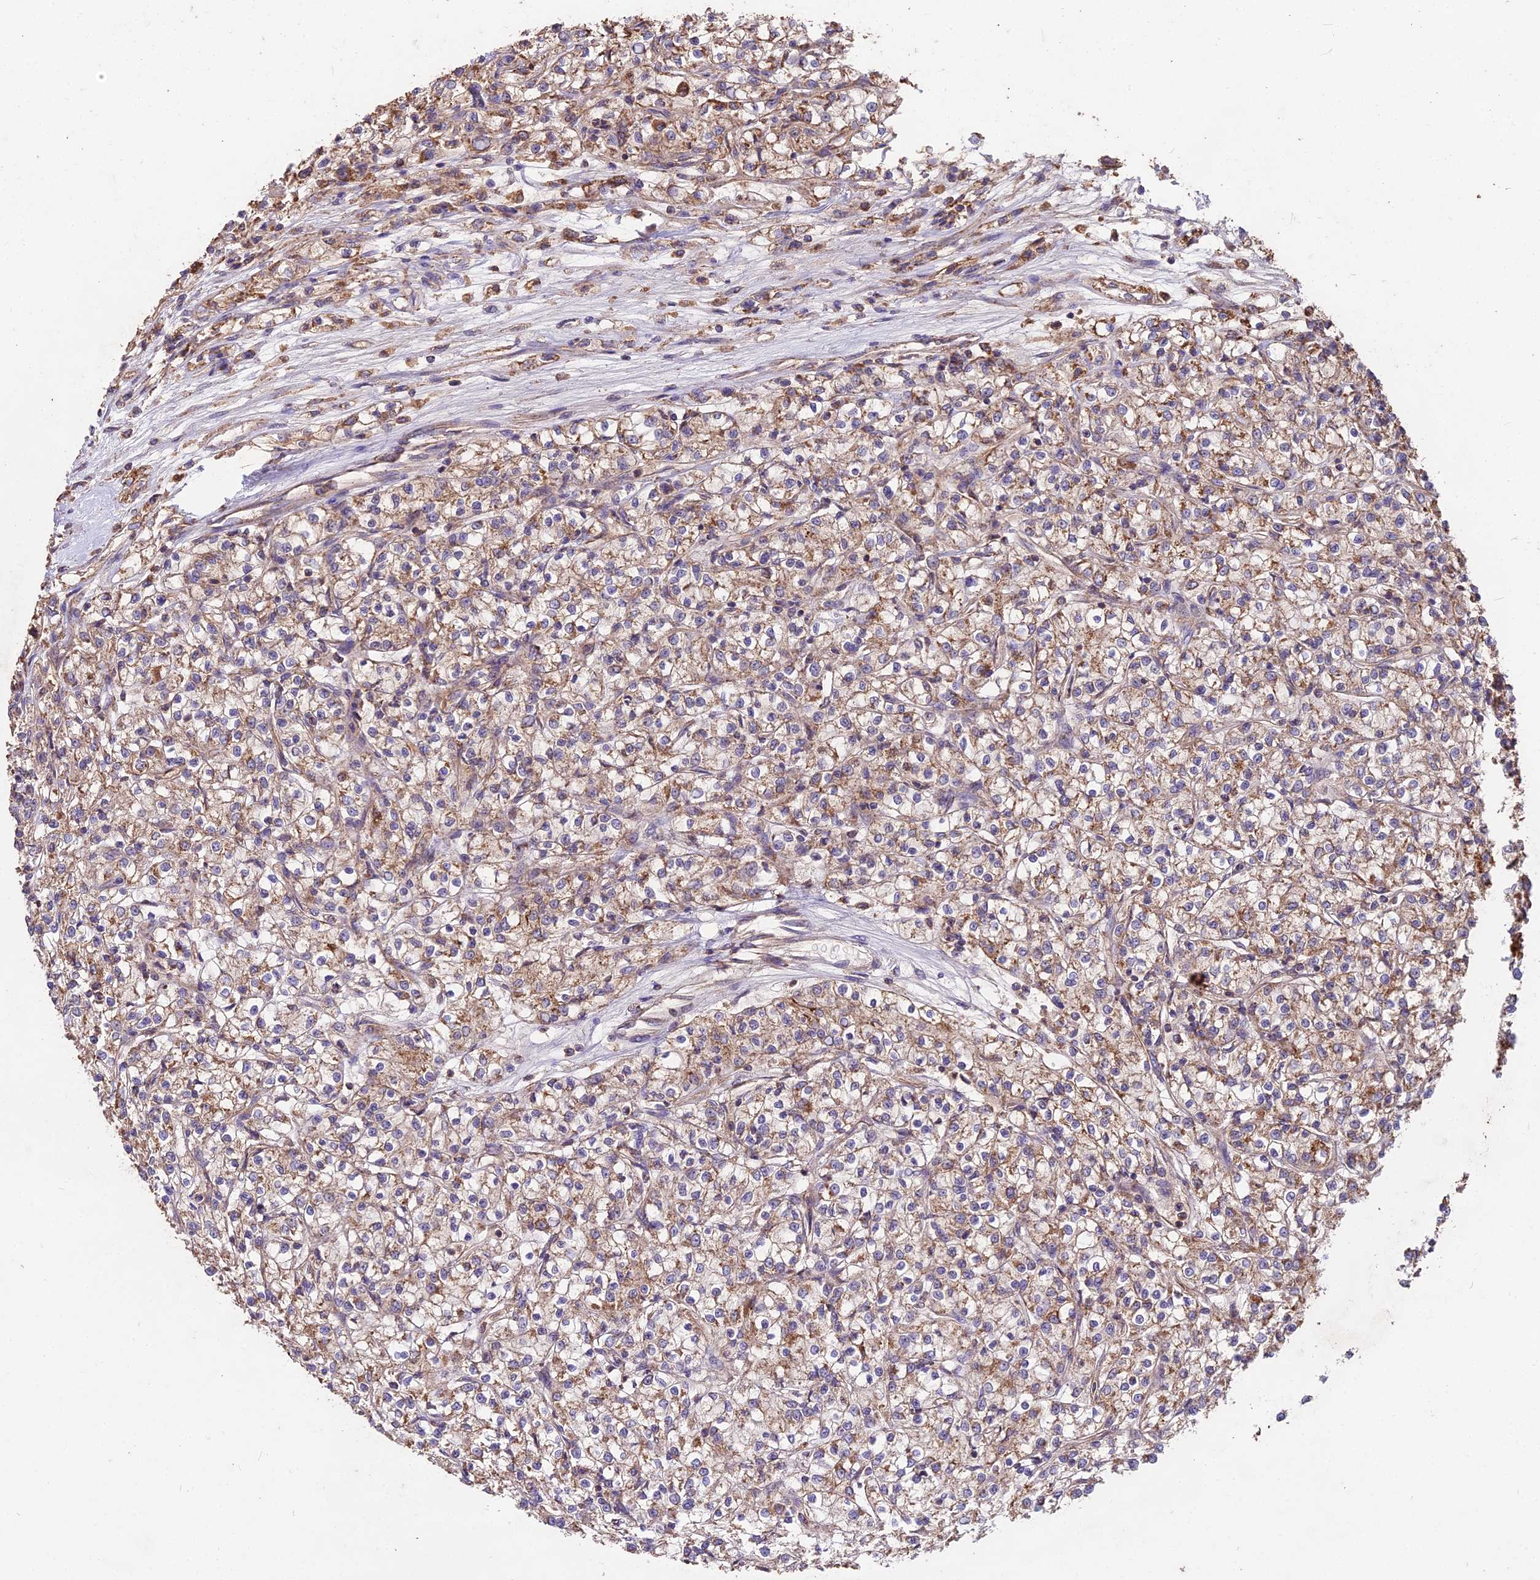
{"staining": {"intensity": "moderate", "quantity": ">75%", "location": "cytoplasmic/membranous"}, "tissue": "renal cancer", "cell_type": "Tumor cells", "image_type": "cancer", "snomed": [{"axis": "morphology", "description": "Adenocarcinoma, NOS"}, {"axis": "topography", "description": "Kidney"}], "caption": "Immunohistochemical staining of human renal adenocarcinoma reveals medium levels of moderate cytoplasmic/membranous protein positivity in approximately >75% of tumor cells.", "gene": "CEMIP2", "patient": {"sex": "female", "age": 59}}